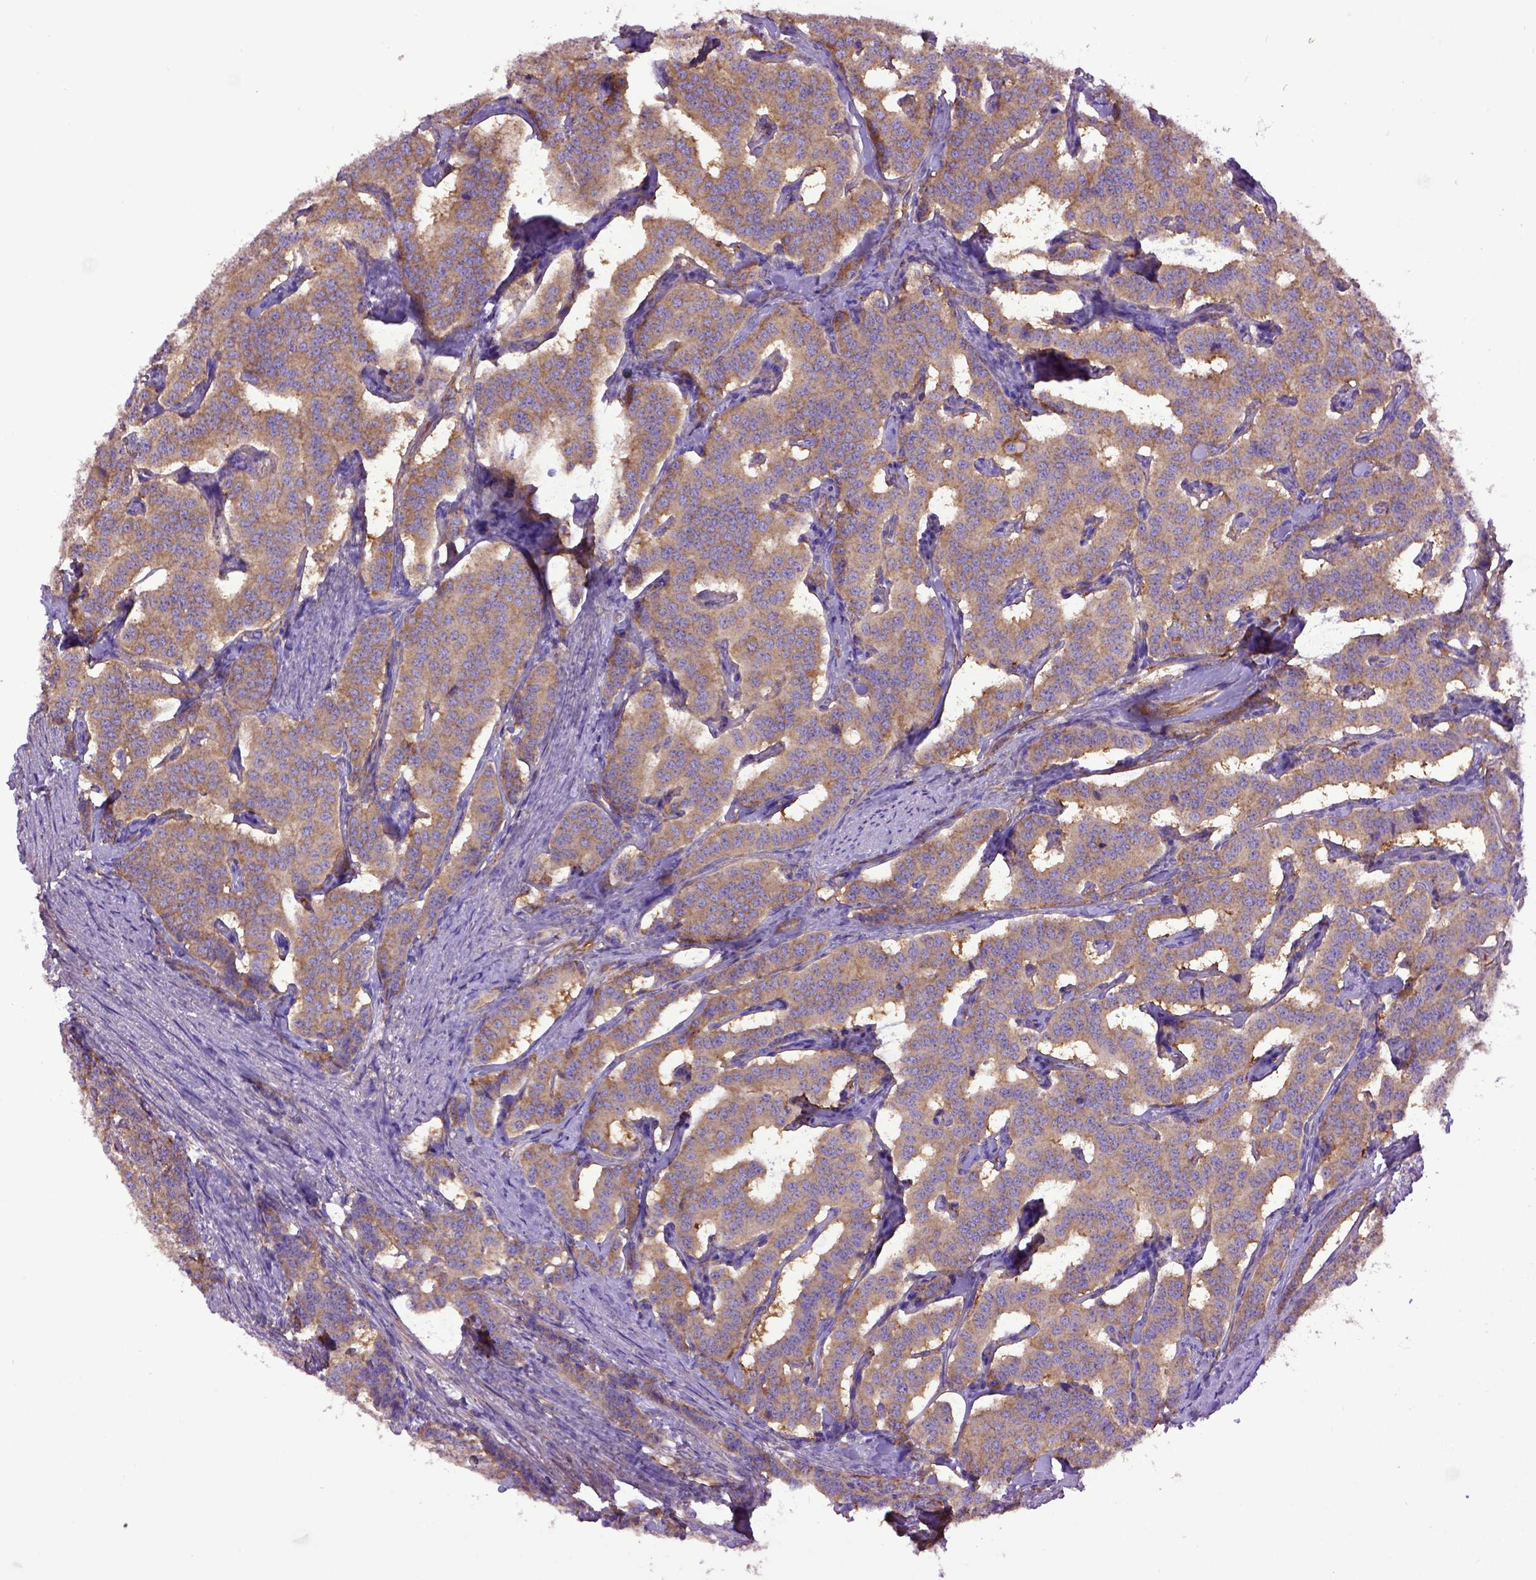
{"staining": {"intensity": "weak", "quantity": ">75%", "location": "cytoplasmic/membranous"}, "tissue": "carcinoid", "cell_type": "Tumor cells", "image_type": "cancer", "snomed": [{"axis": "morphology", "description": "Carcinoid, malignant, NOS"}, {"axis": "topography", "description": "Lung"}], "caption": "Protein staining of carcinoid (malignant) tissue reveals weak cytoplasmic/membranous expression in approximately >75% of tumor cells.", "gene": "MVP", "patient": {"sex": "female", "age": 46}}